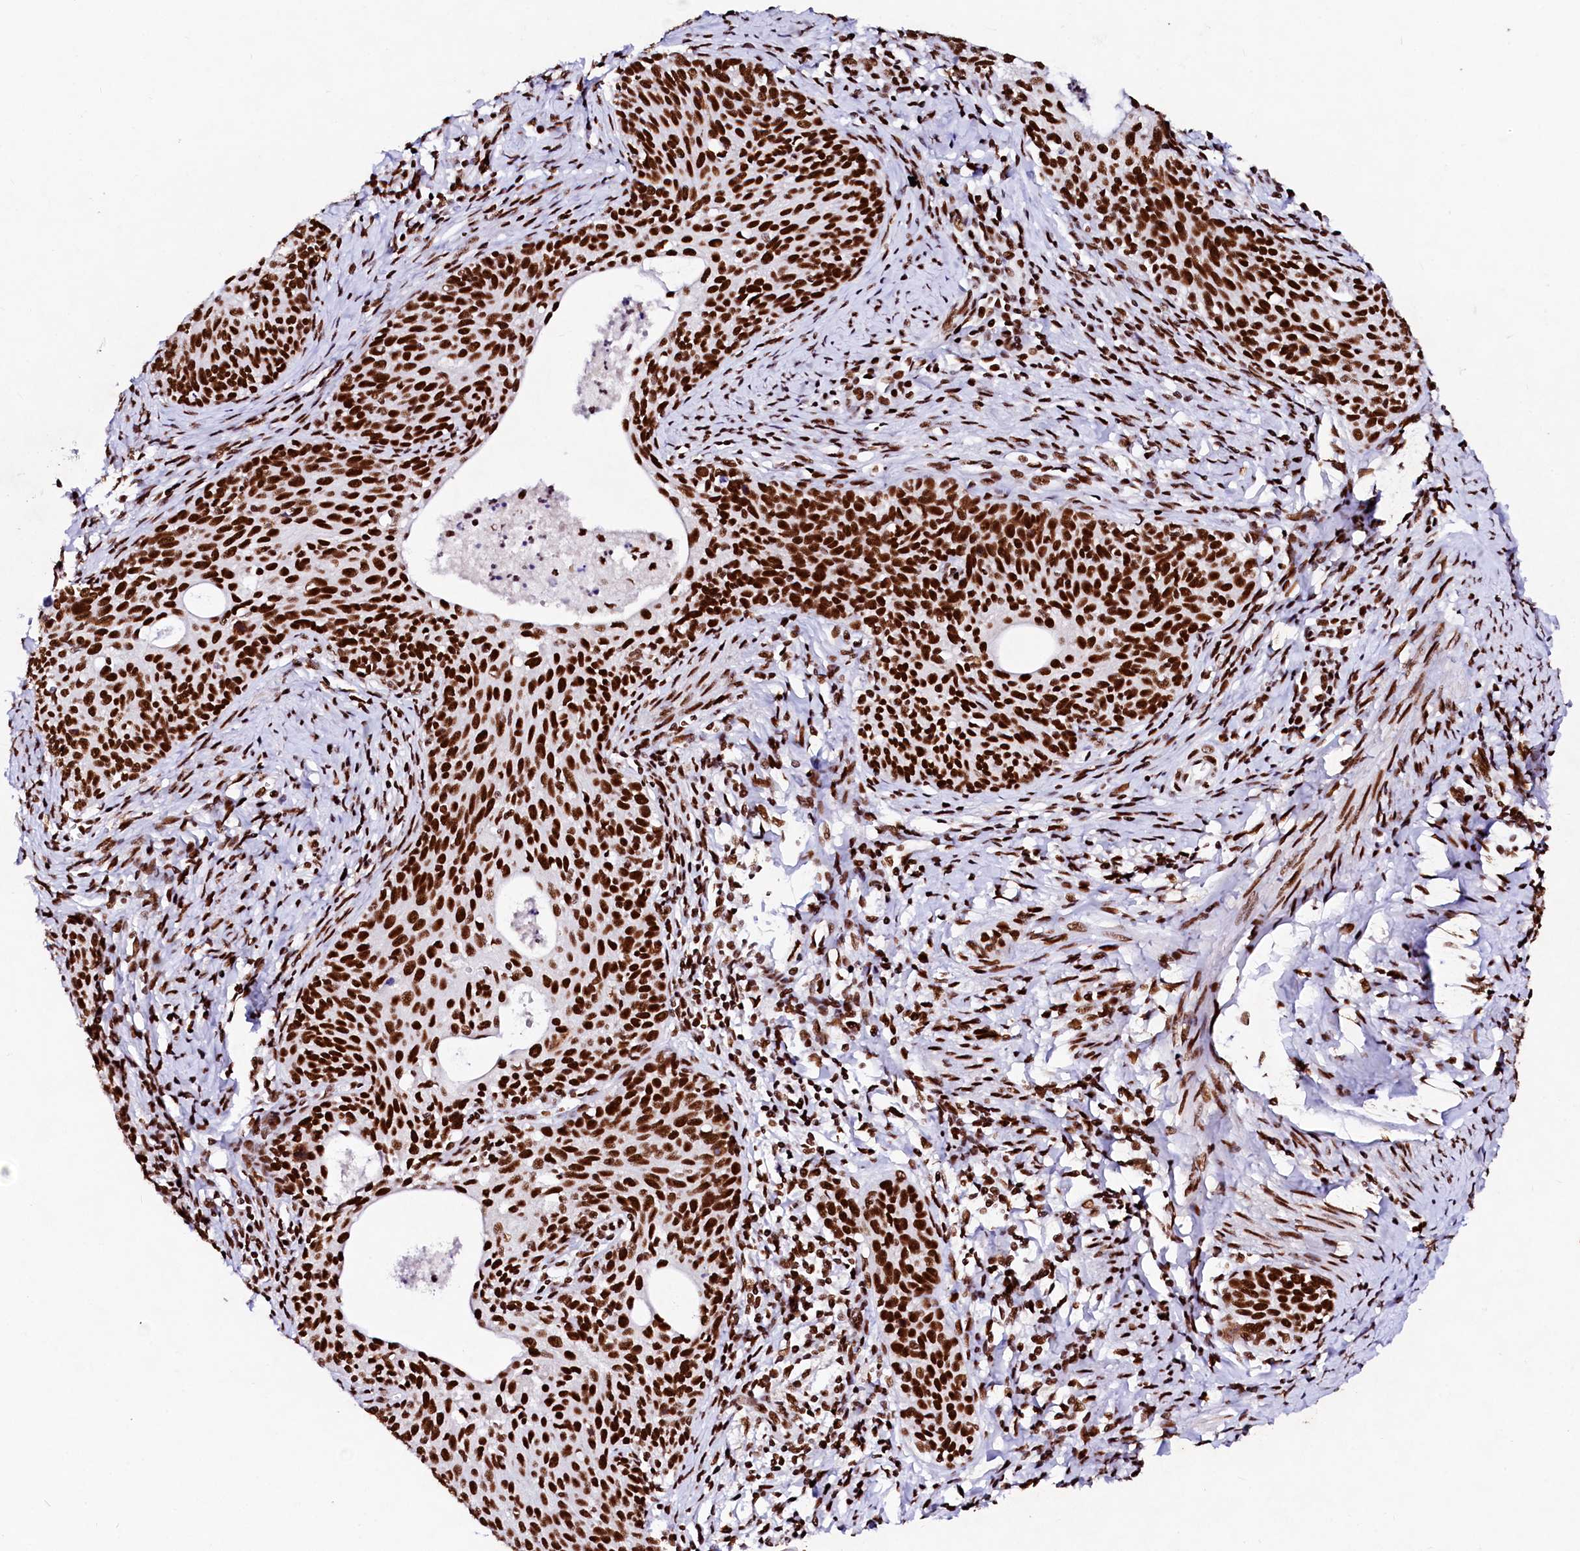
{"staining": {"intensity": "strong", "quantity": ">75%", "location": "nuclear"}, "tissue": "cervical cancer", "cell_type": "Tumor cells", "image_type": "cancer", "snomed": [{"axis": "morphology", "description": "Squamous cell carcinoma, NOS"}, {"axis": "topography", "description": "Cervix"}], "caption": "Cervical squamous cell carcinoma stained for a protein (brown) reveals strong nuclear positive expression in approximately >75% of tumor cells.", "gene": "CPSF6", "patient": {"sex": "female", "age": 52}}